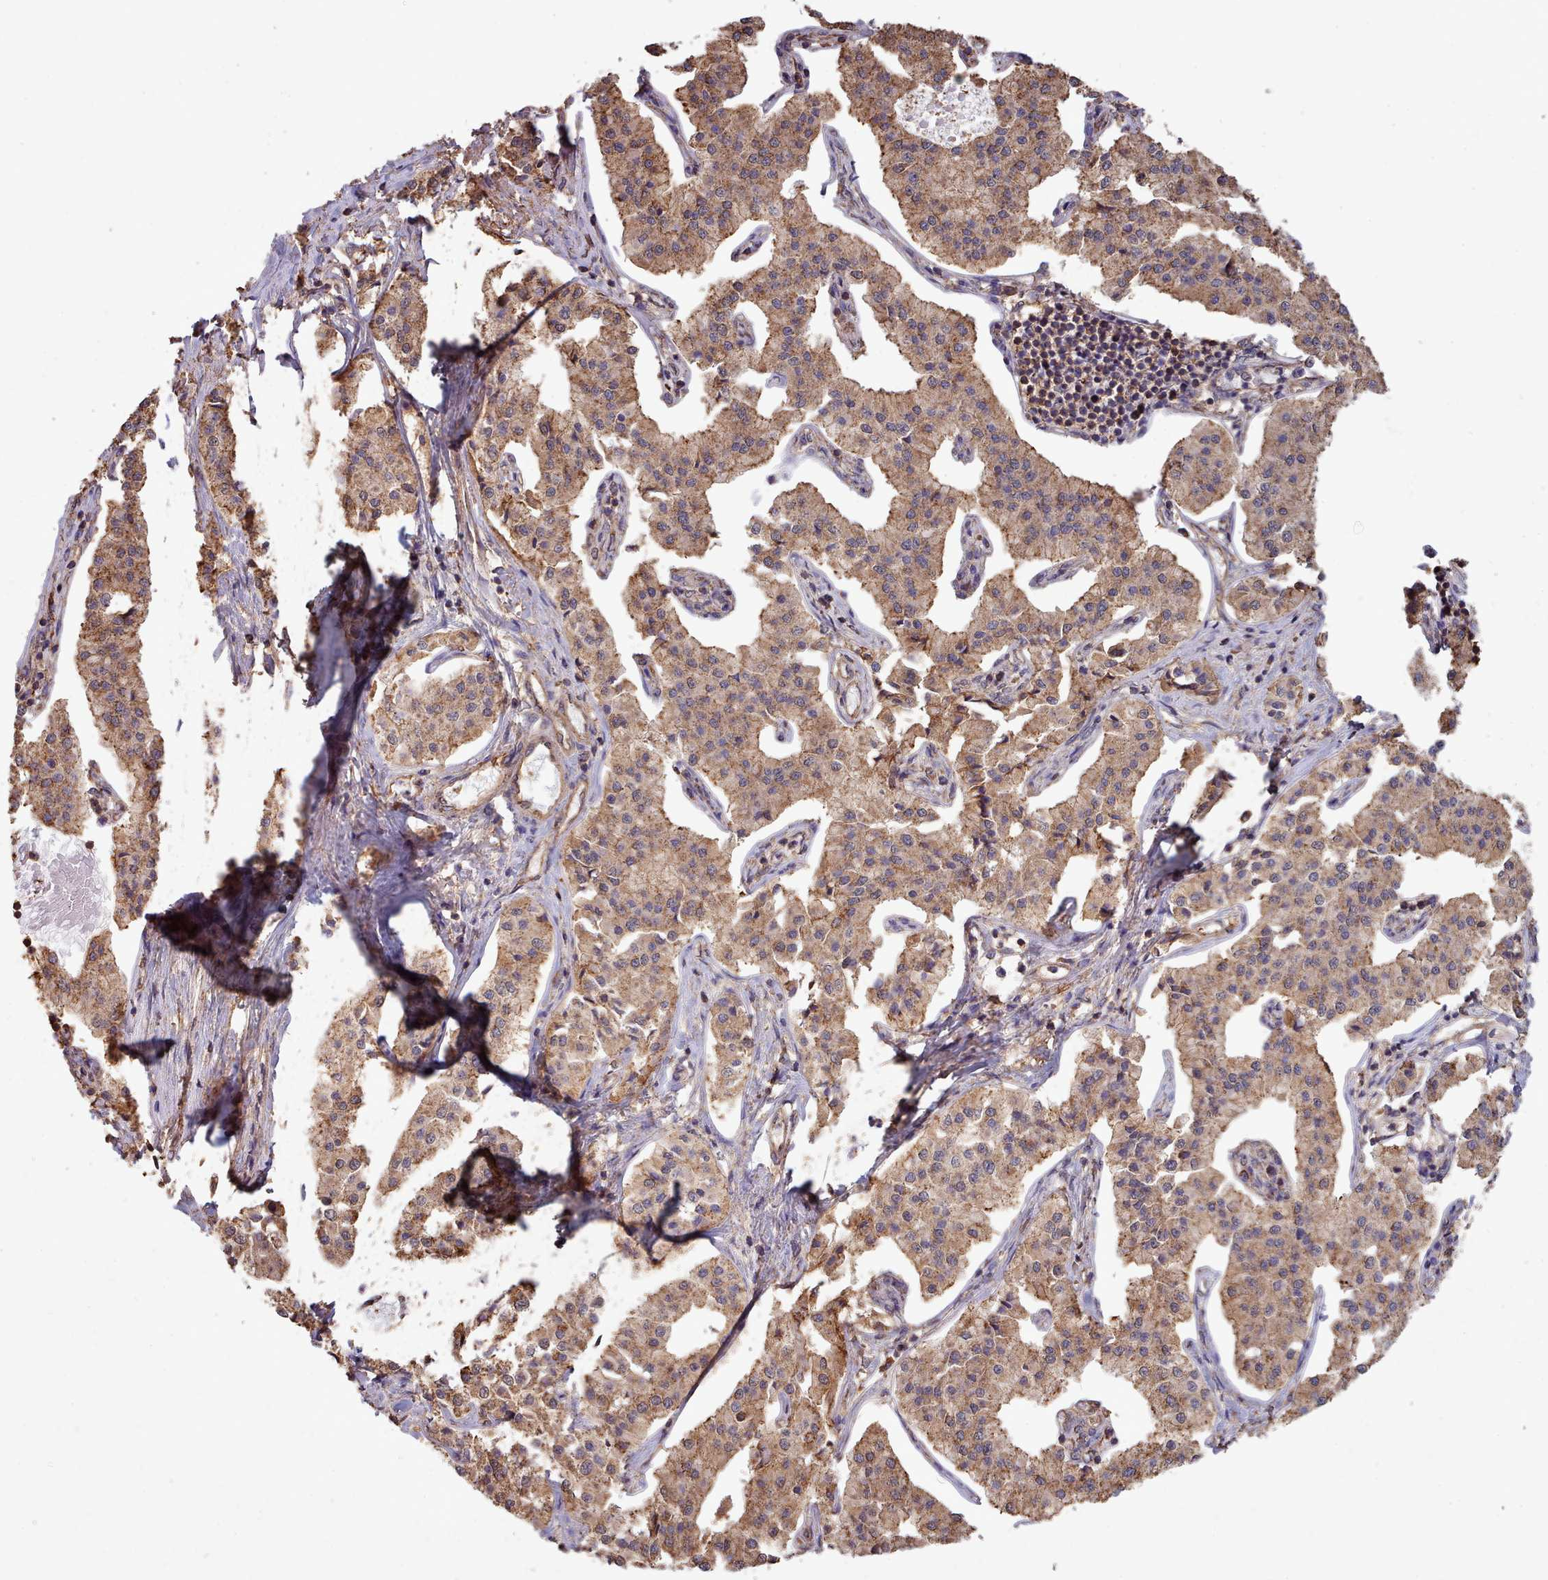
{"staining": {"intensity": "moderate", "quantity": ">75%", "location": "cytoplasmic/membranous"}, "tissue": "pancreatic cancer", "cell_type": "Tumor cells", "image_type": "cancer", "snomed": [{"axis": "morphology", "description": "Adenocarcinoma, NOS"}, {"axis": "topography", "description": "Pancreas"}], "caption": "Moderate cytoplasmic/membranous protein staining is appreciated in approximately >75% of tumor cells in pancreatic cancer (adenocarcinoma).", "gene": "METRN", "patient": {"sex": "female", "age": 50}}